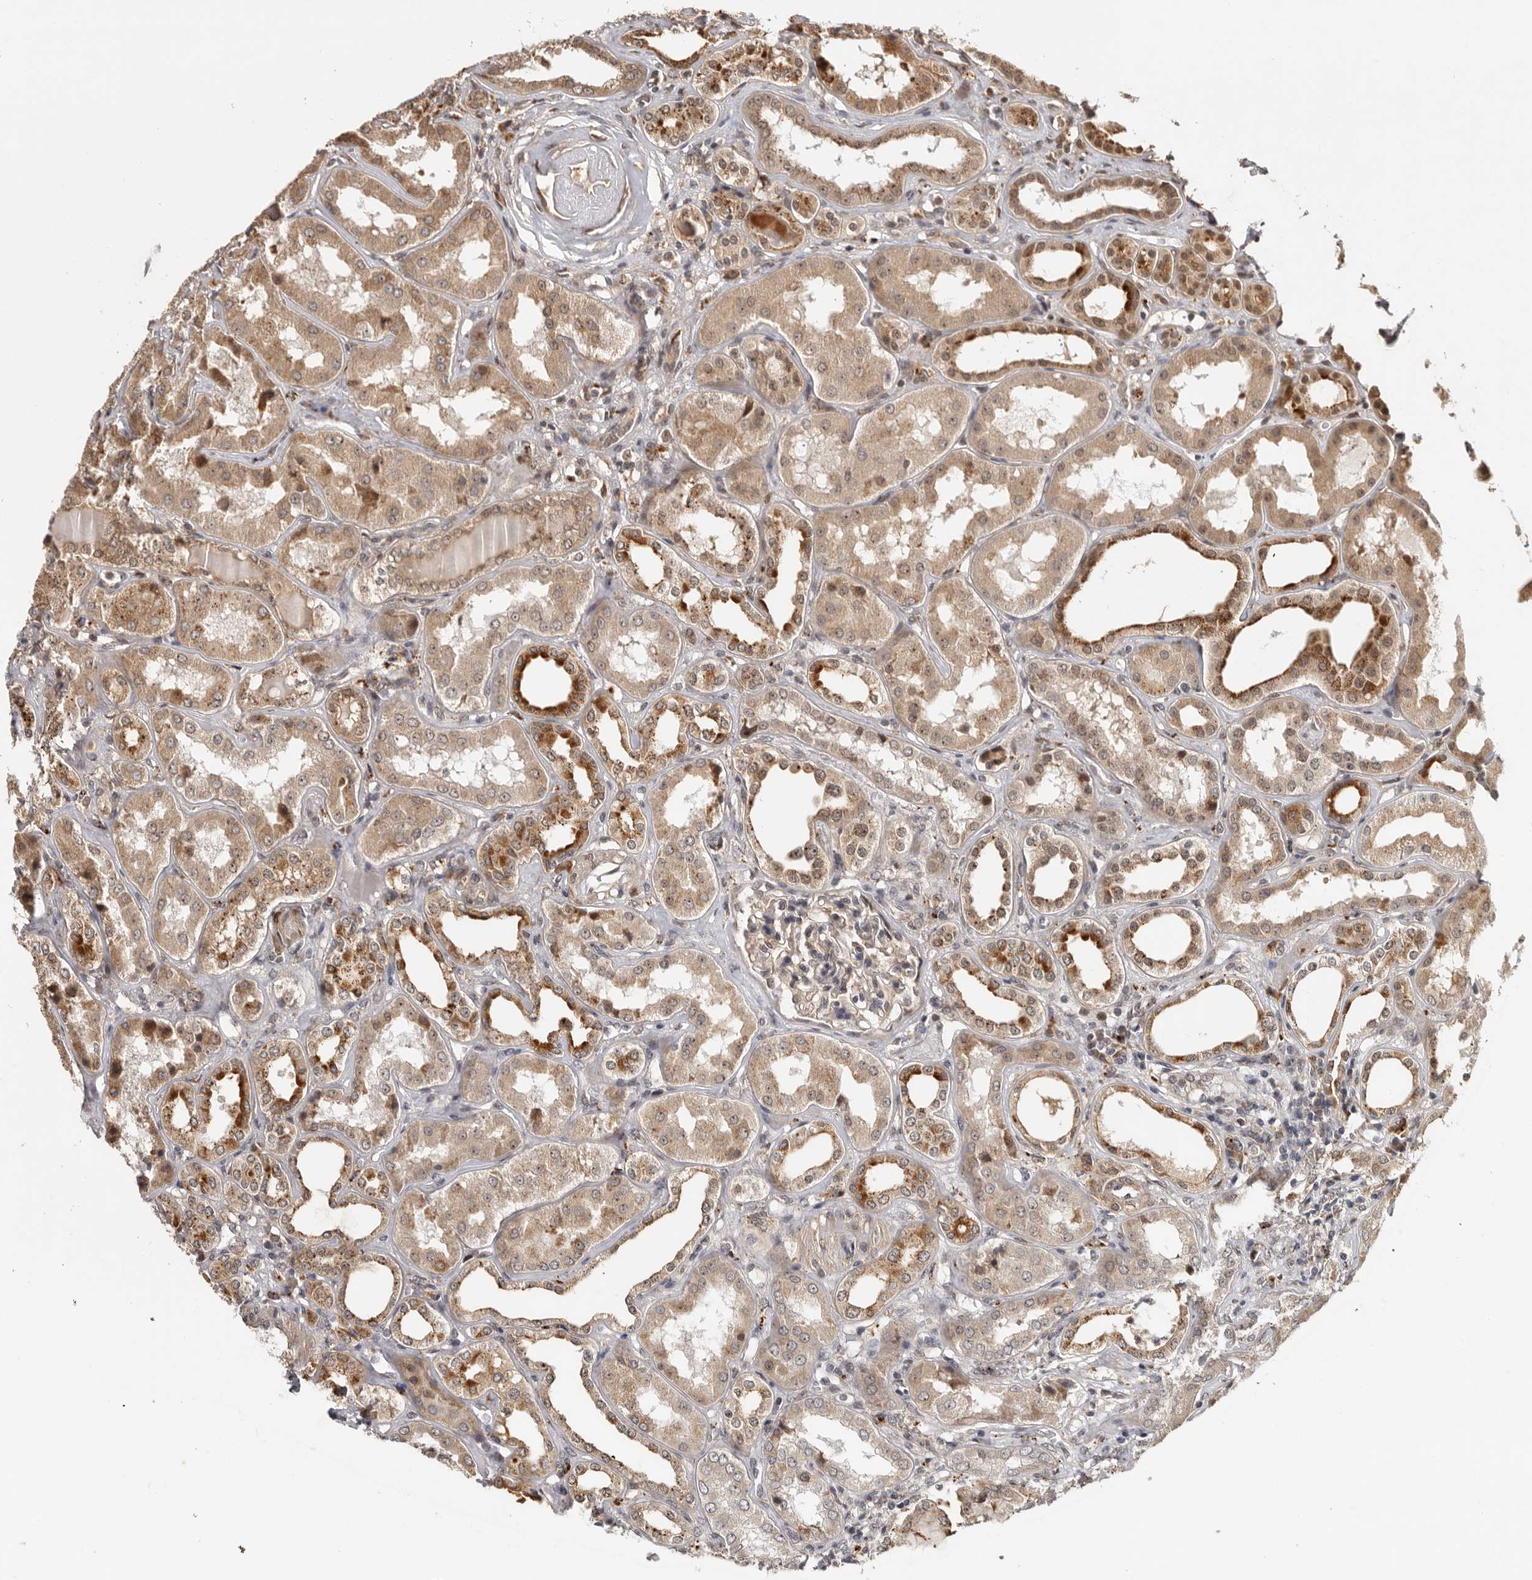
{"staining": {"intensity": "moderate", "quantity": ">75%", "location": "cytoplasmic/membranous,nuclear"}, "tissue": "kidney", "cell_type": "Cells in glomeruli", "image_type": "normal", "snomed": [{"axis": "morphology", "description": "Normal tissue, NOS"}, {"axis": "topography", "description": "Kidney"}], "caption": "Human kidney stained for a protein (brown) exhibits moderate cytoplasmic/membranous,nuclear positive positivity in about >75% of cells in glomeruli.", "gene": "ZNF83", "patient": {"sex": "female", "age": 56}}